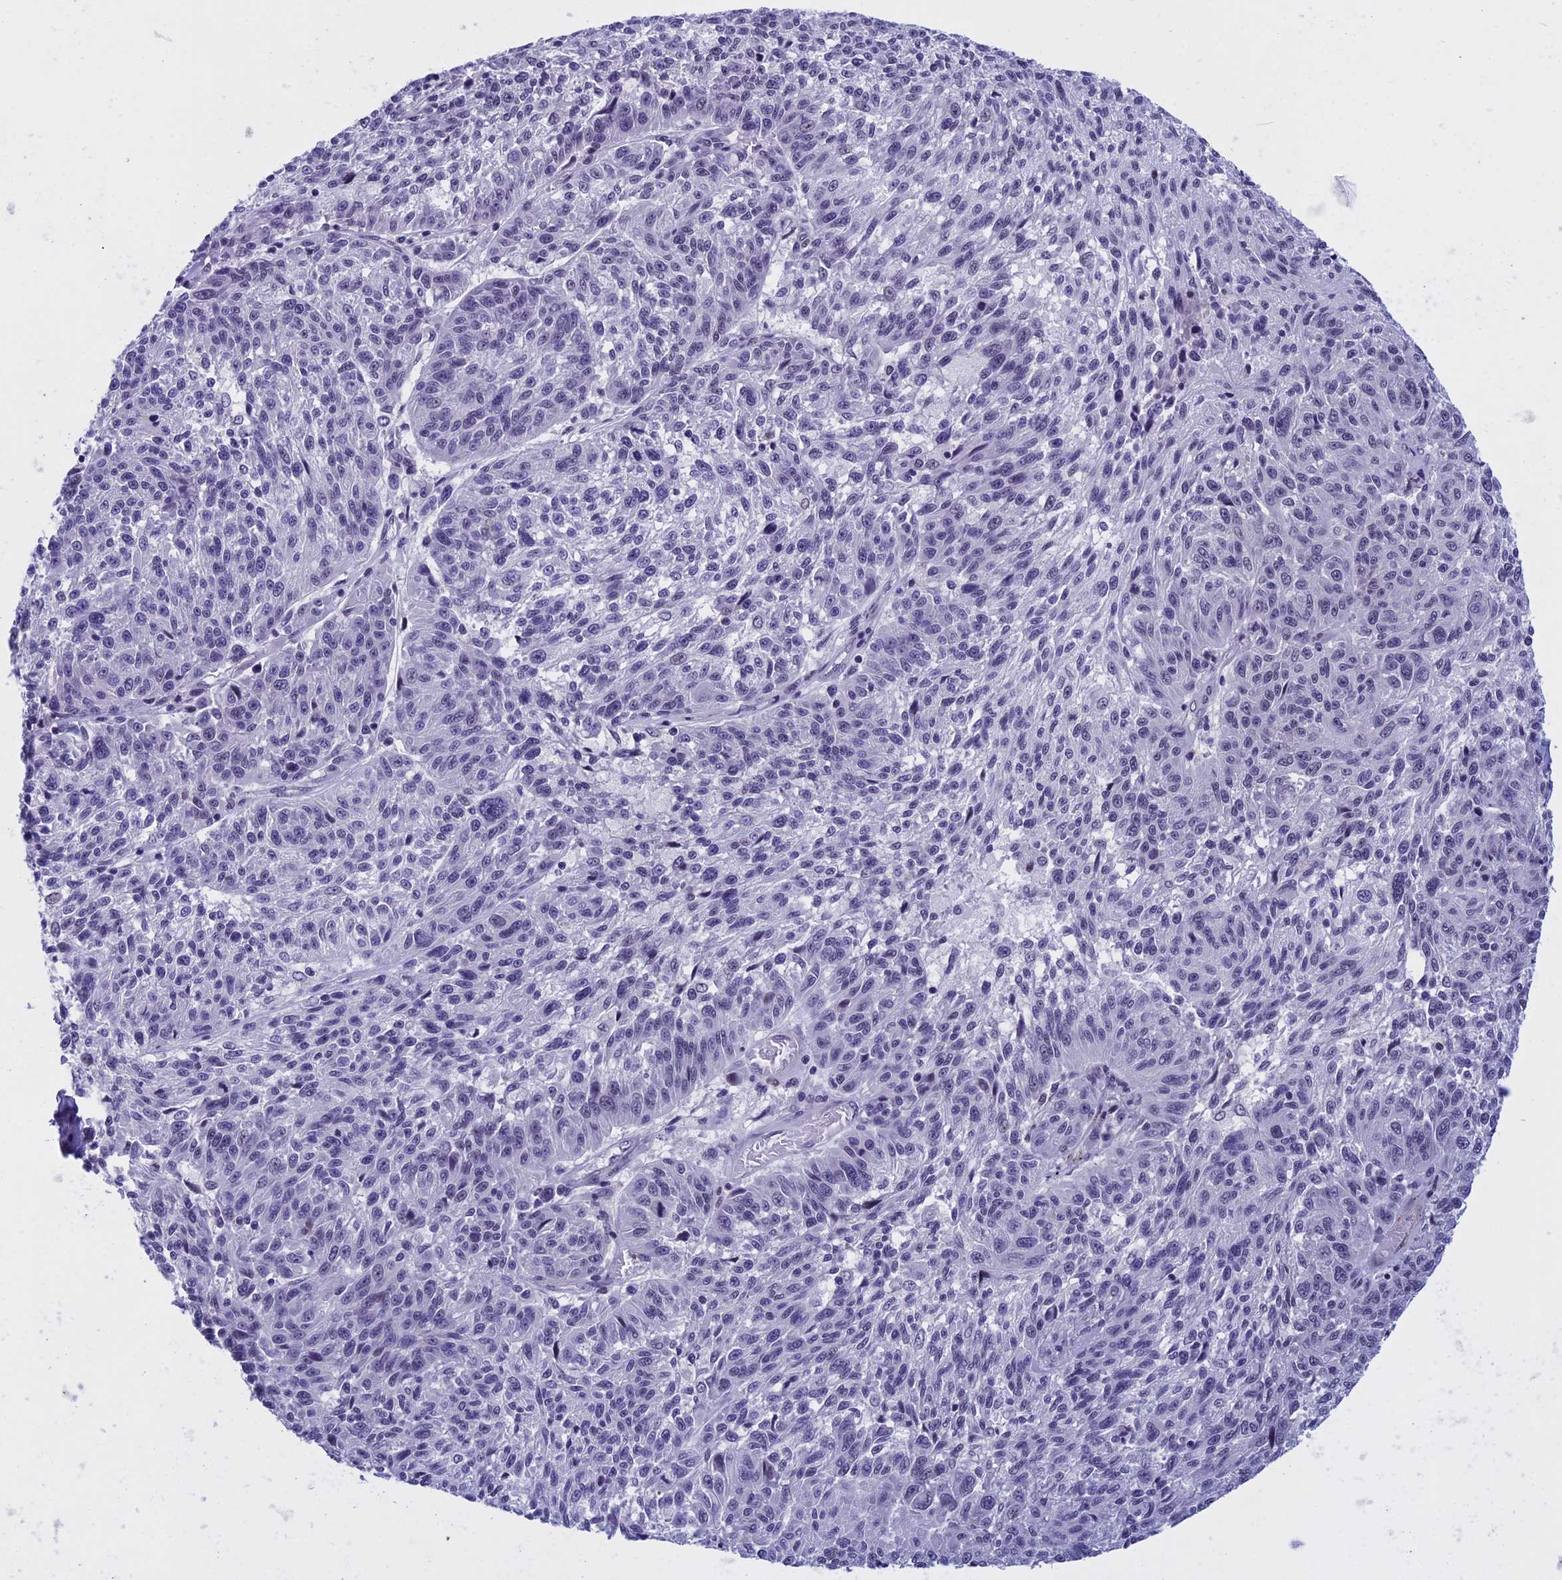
{"staining": {"intensity": "negative", "quantity": "none", "location": "none"}, "tissue": "melanoma", "cell_type": "Tumor cells", "image_type": "cancer", "snomed": [{"axis": "morphology", "description": "Malignant melanoma, NOS"}, {"axis": "topography", "description": "Skin"}], "caption": "Melanoma stained for a protein using immunohistochemistry (IHC) exhibits no staining tumor cells.", "gene": "NIPBL", "patient": {"sex": "male", "age": 53}}